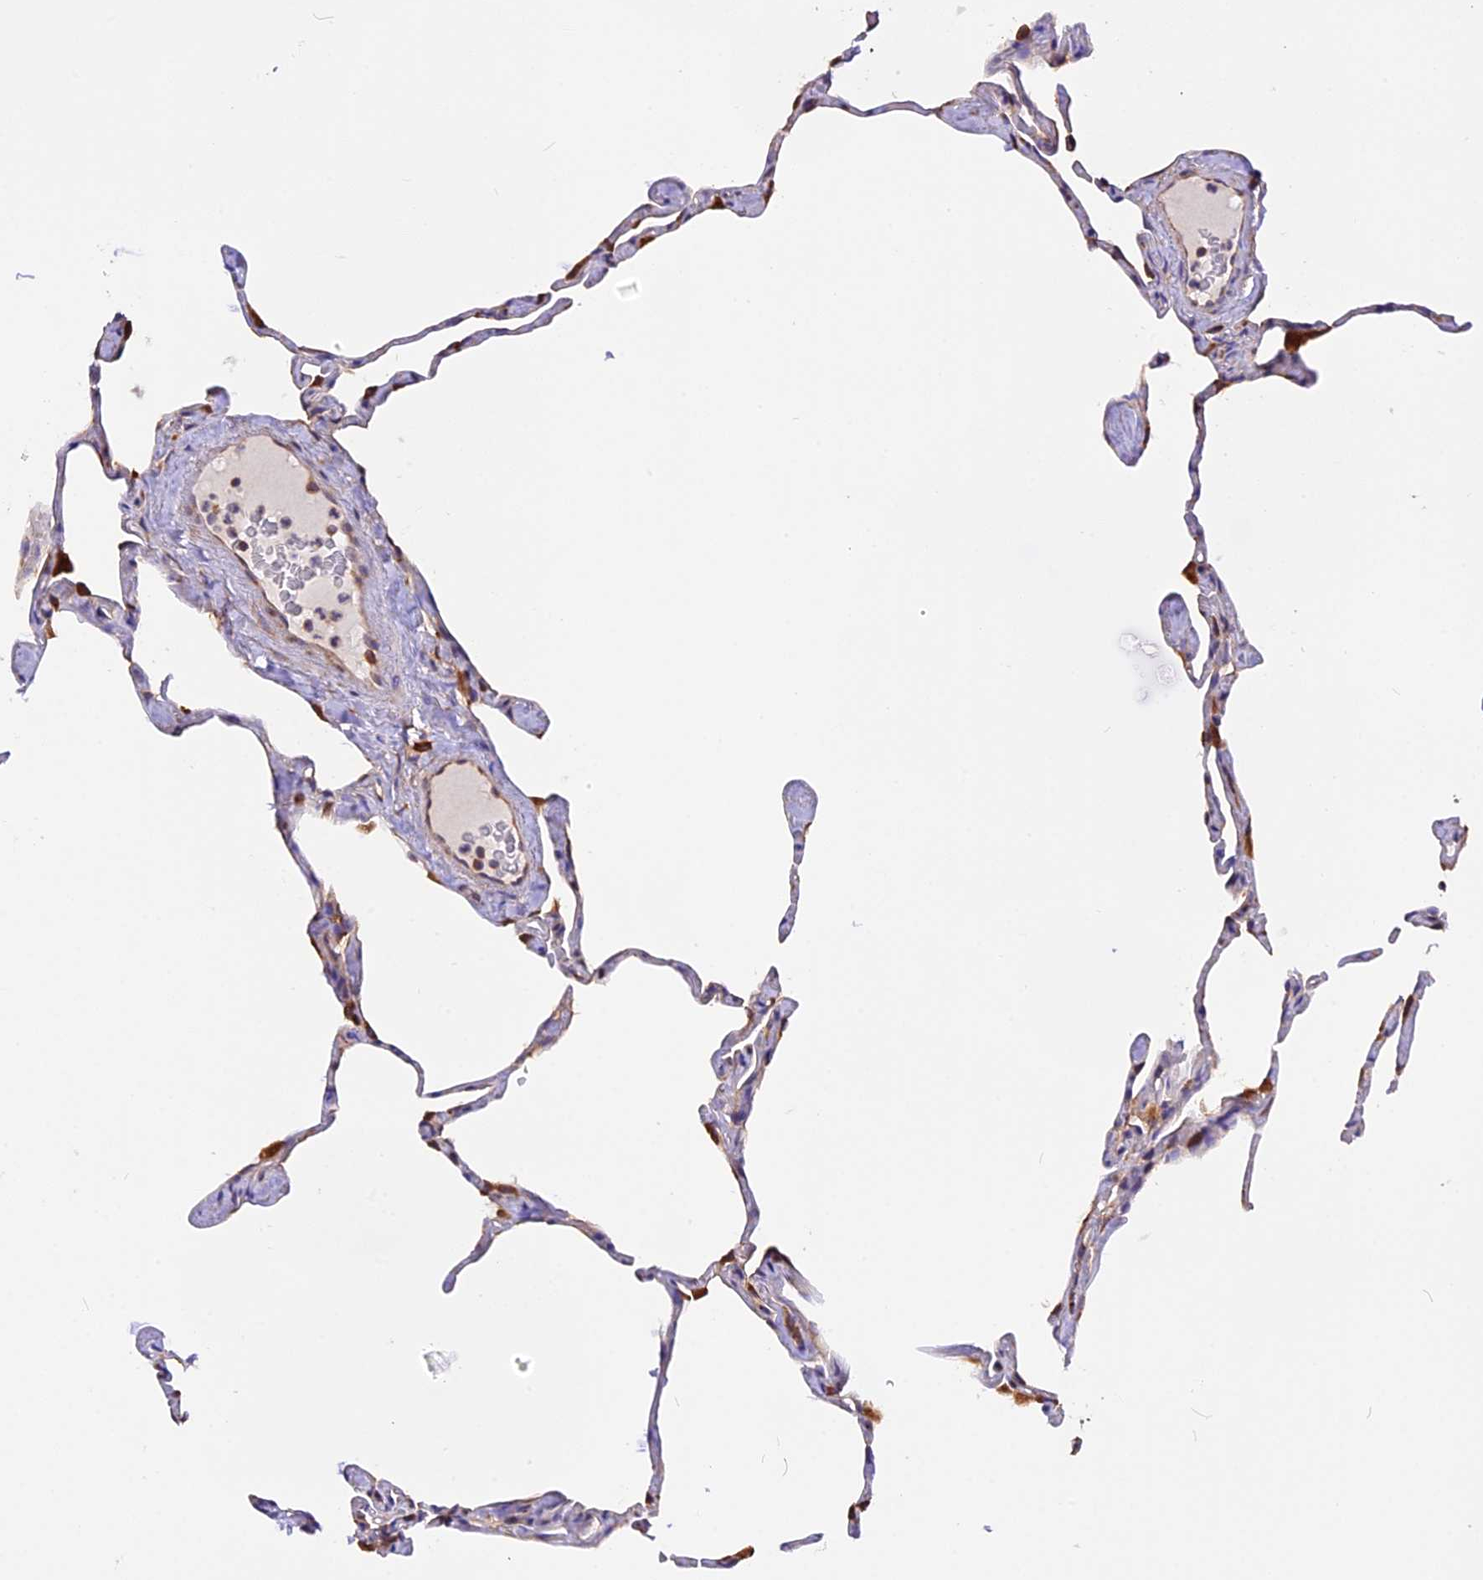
{"staining": {"intensity": "moderate", "quantity": "<25%", "location": "cytoplasmic/membranous"}, "tissue": "lung", "cell_type": "Alveolar cells", "image_type": "normal", "snomed": [{"axis": "morphology", "description": "Normal tissue, NOS"}, {"axis": "topography", "description": "Lung"}], "caption": "This image displays IHC staining of unremarkable human lung, with low moderate cytoplasmic/membranous positivity in about <25% of alveolar cells.", "gene": "GNPTAB", "patient": {"sex": "male", "age": 65}}